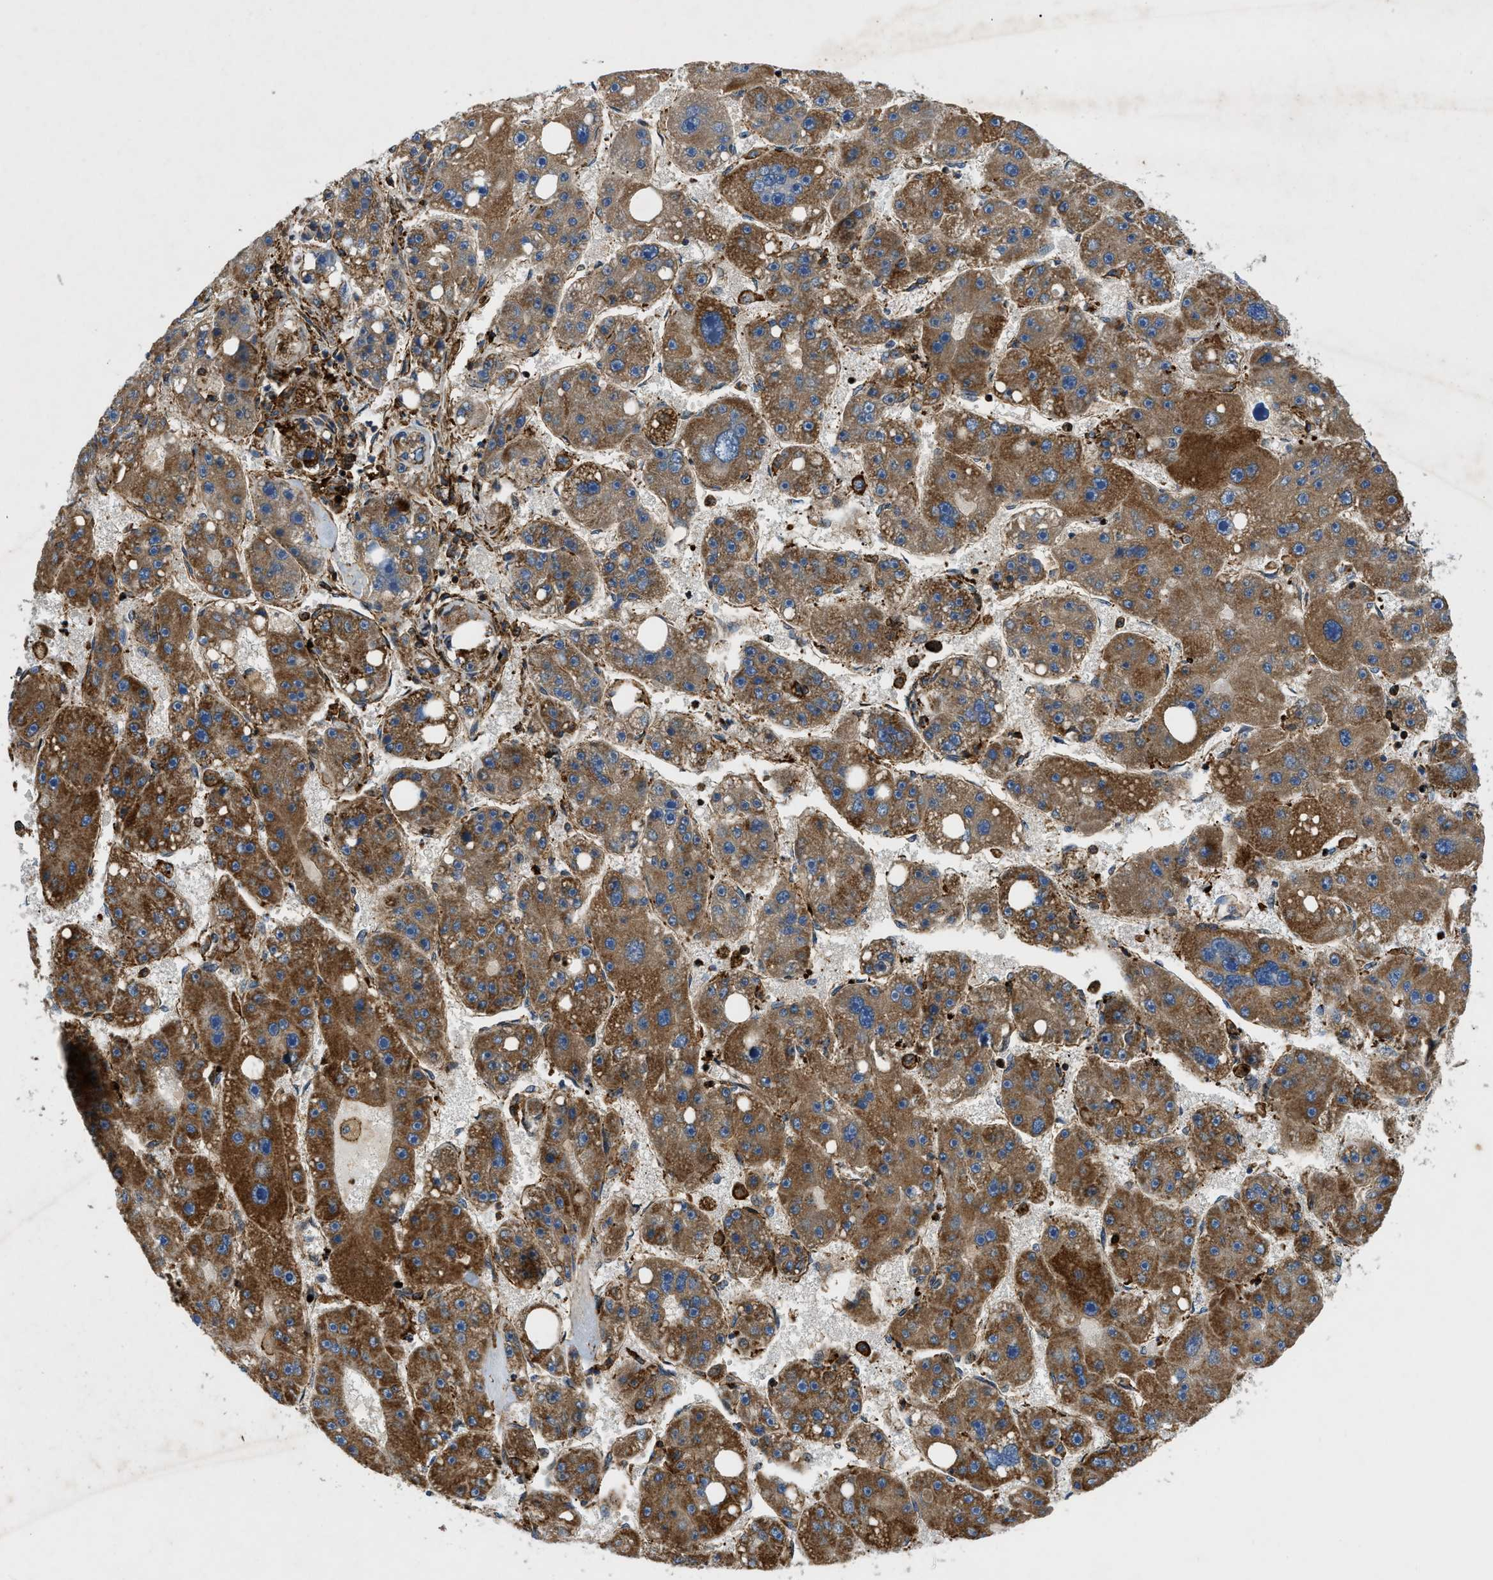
{"staining": {"intensity": "moderate", "quantity": ">75%", "location": "cytoplasmic/membranous"}, "tissue": "liver cancer", "cell_type": "Tumor cells", "image_type": "cancer", "snomed": [{"axis": "morphology", "description": "Carcinoma, Hepatocellular, NOS"}, {"axis": "topography", "description": "Liver"}], "caption": "The photomicrograph reveals immunohistochemical staining of liver hepatocellular carcinoma. There is moderate cytoplasmic/membranous positivity is appreciated in about >75% of tumor cells.", "gene": "DHODH", "patient": {"sex": "female", "age": 61}}